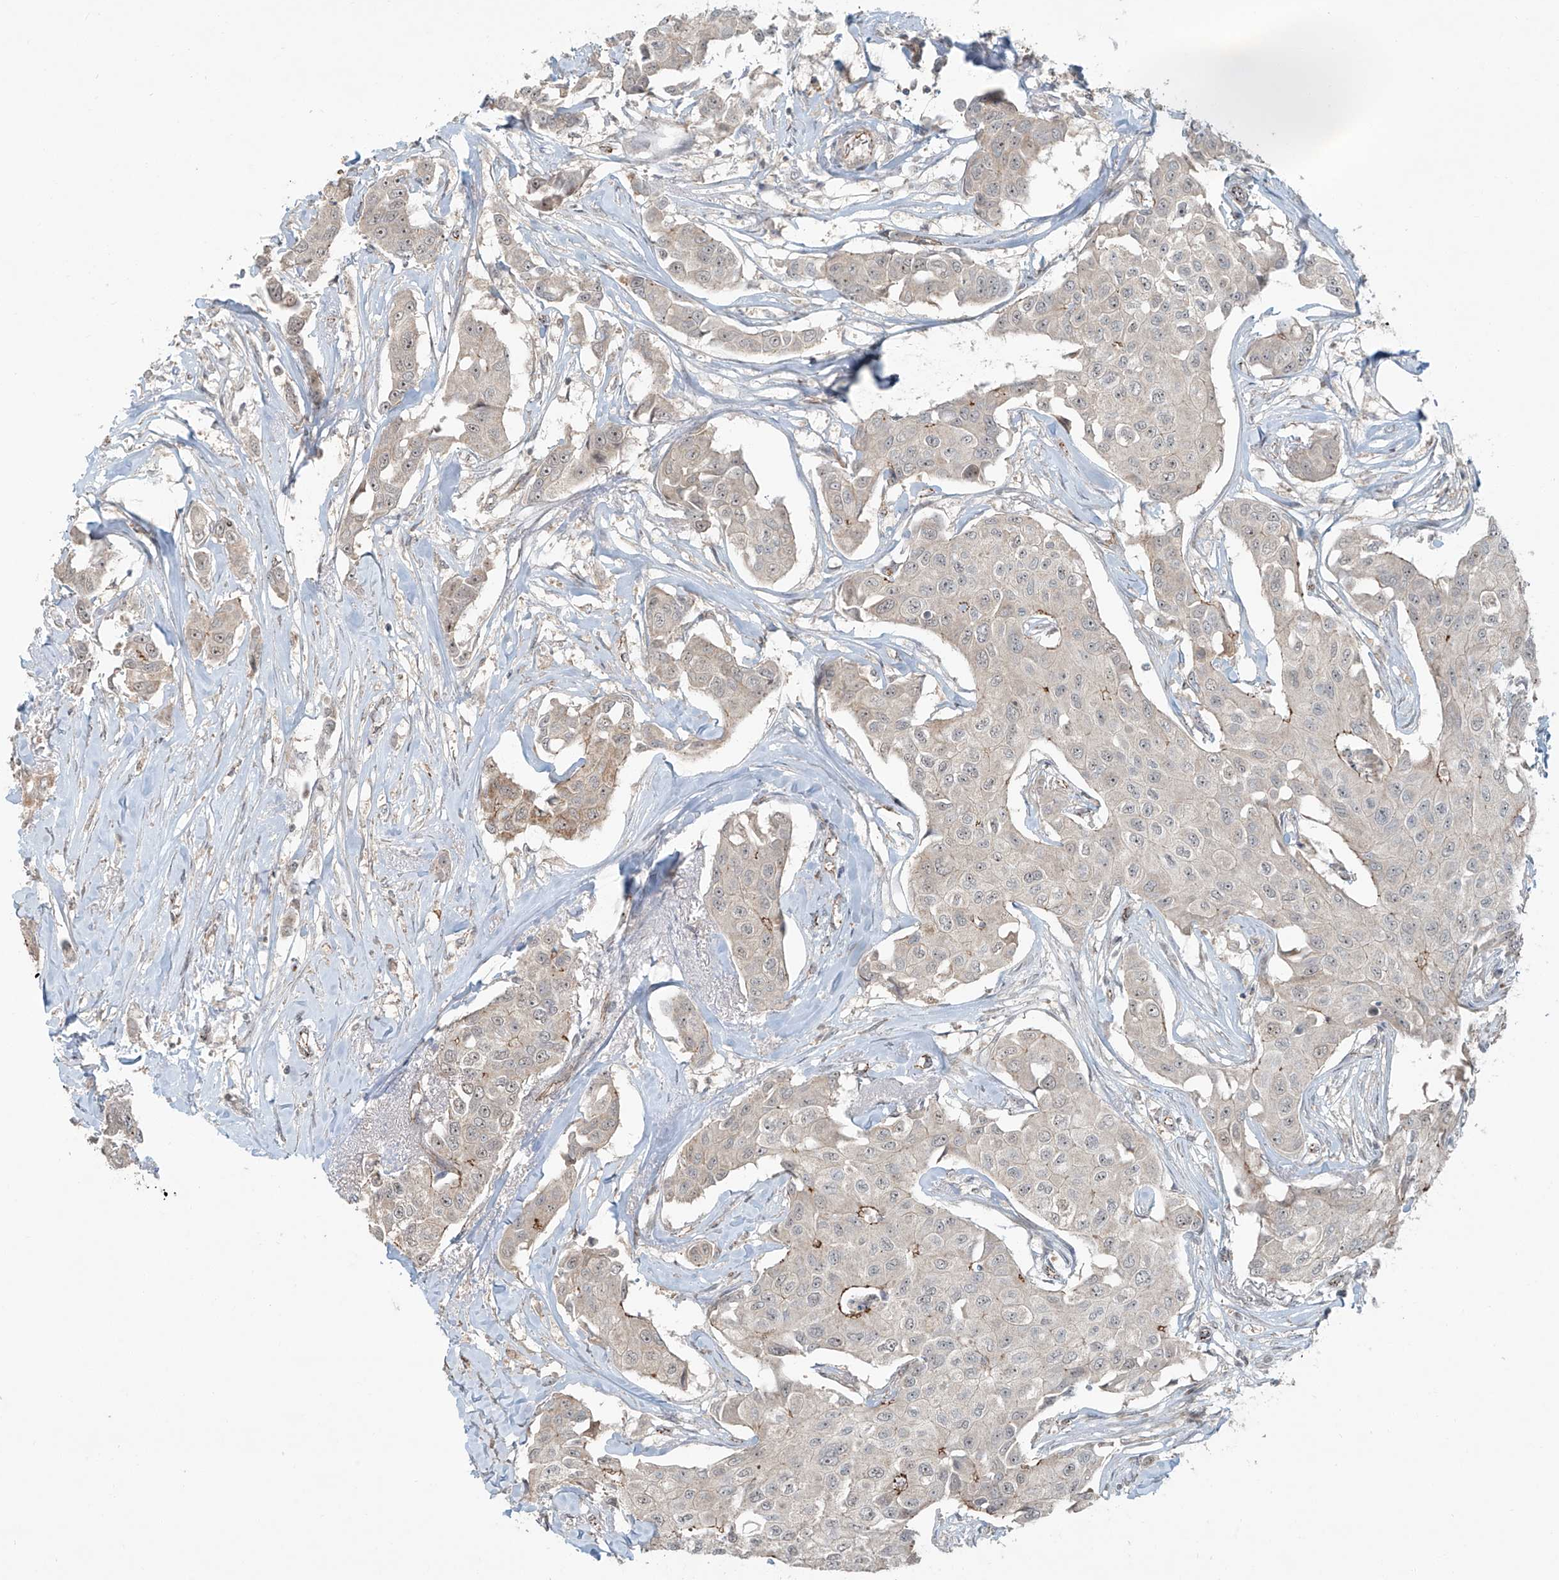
{"staining": {"intensity": "moderate", "quantity": "<25%", "location": "cytoplasmic/membranous"}, "tissue": "breast cancer", "cell_type": "Tumor cells", "image_type": "cancer", "snomed": [{"axis": "morphology", "description": "Duct carcinoma"}, {"axis": "topography", "description": "Breast"}], "caption": "Immunohistochemistry (DAB) staining of human breast cancer shows moderate cytoplasmic/membranous protein positivity in approximately <25% of tumor cells.", "gene": "ZNF16", "patient": {"sex": "female", "age": 80}}